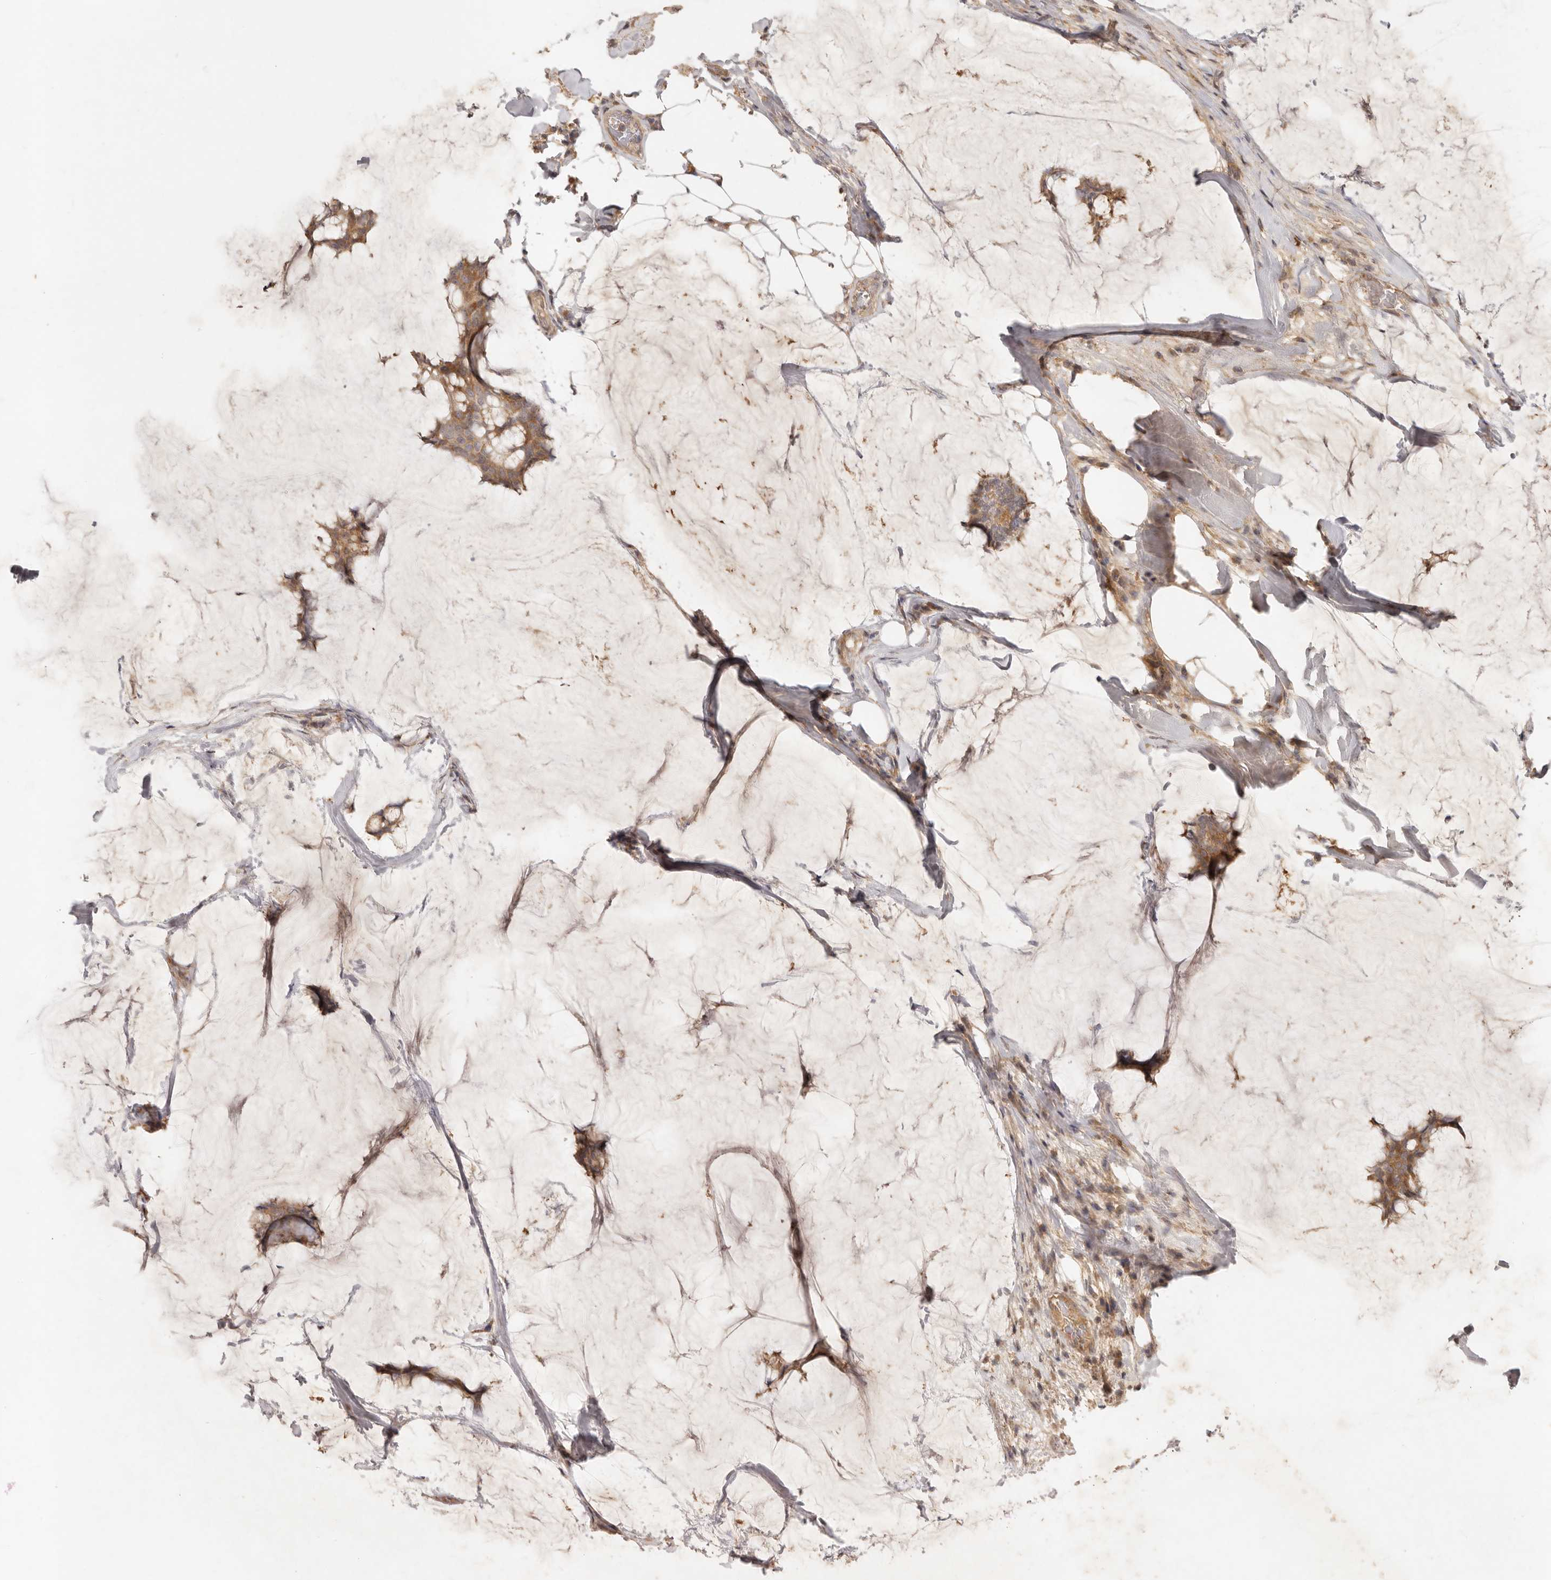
{"staining": {"intensity": "moderate", "quantity": ">75%", "location": "cytoplasmic/membranous"}, "tissue": "breast cancer", "cell_type": "Tumor cells", "image_type": "cancer", "snomed": [{"axis": "morphology", "description": "Duct carcinoma"}, {"axis": "topography", "description": "Breast"}], "caption": "Human breast cancer stained with a brown dye shows moderate cytoplasmic/membranous positive positivity in approximately >75% of tumor cells.", "gene": "VIPR1", "patient": {"sex": "female", "age": 93}}